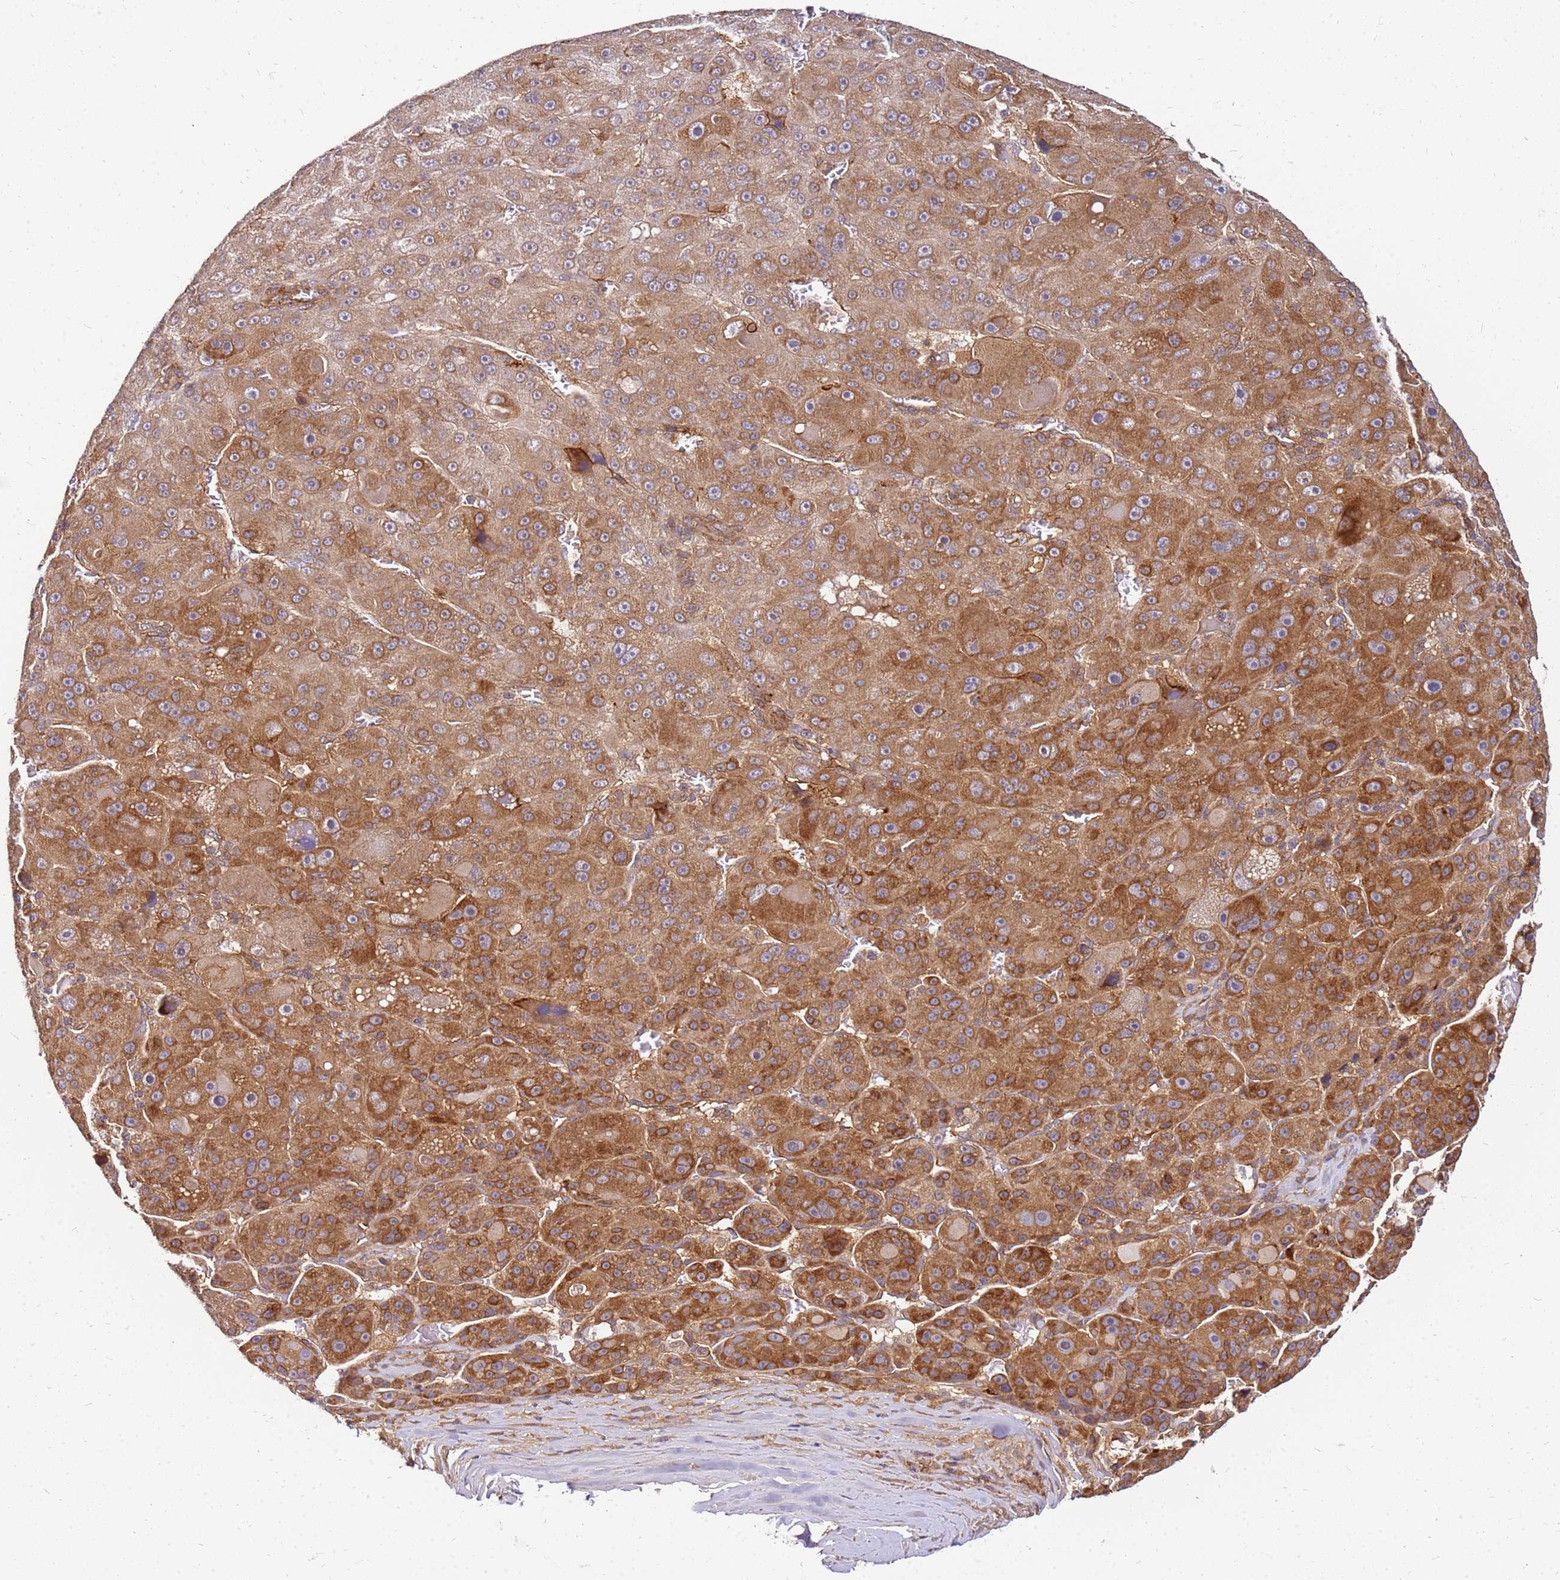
{"staining": {"intensity": "strong", "quantity": ">75%", "location": "cytoplasmic/membranous"}, "tissue": "liver cancer", "cell_type": "Tumor cells", "image_type": "cancer", "snomed": [{"axis": "morphology", "description": "Carcinoma, Hepatocellular, NOS"}, {"axis": "topography", "description": "Liver"}], "caption": "Tumor cells show high levels of strong cytoplasmic/membranous expression in approximately >75% of cells in liver cancer.", "gene": "PIH1D1", "patient": {"sex": "male", "age": 76}}